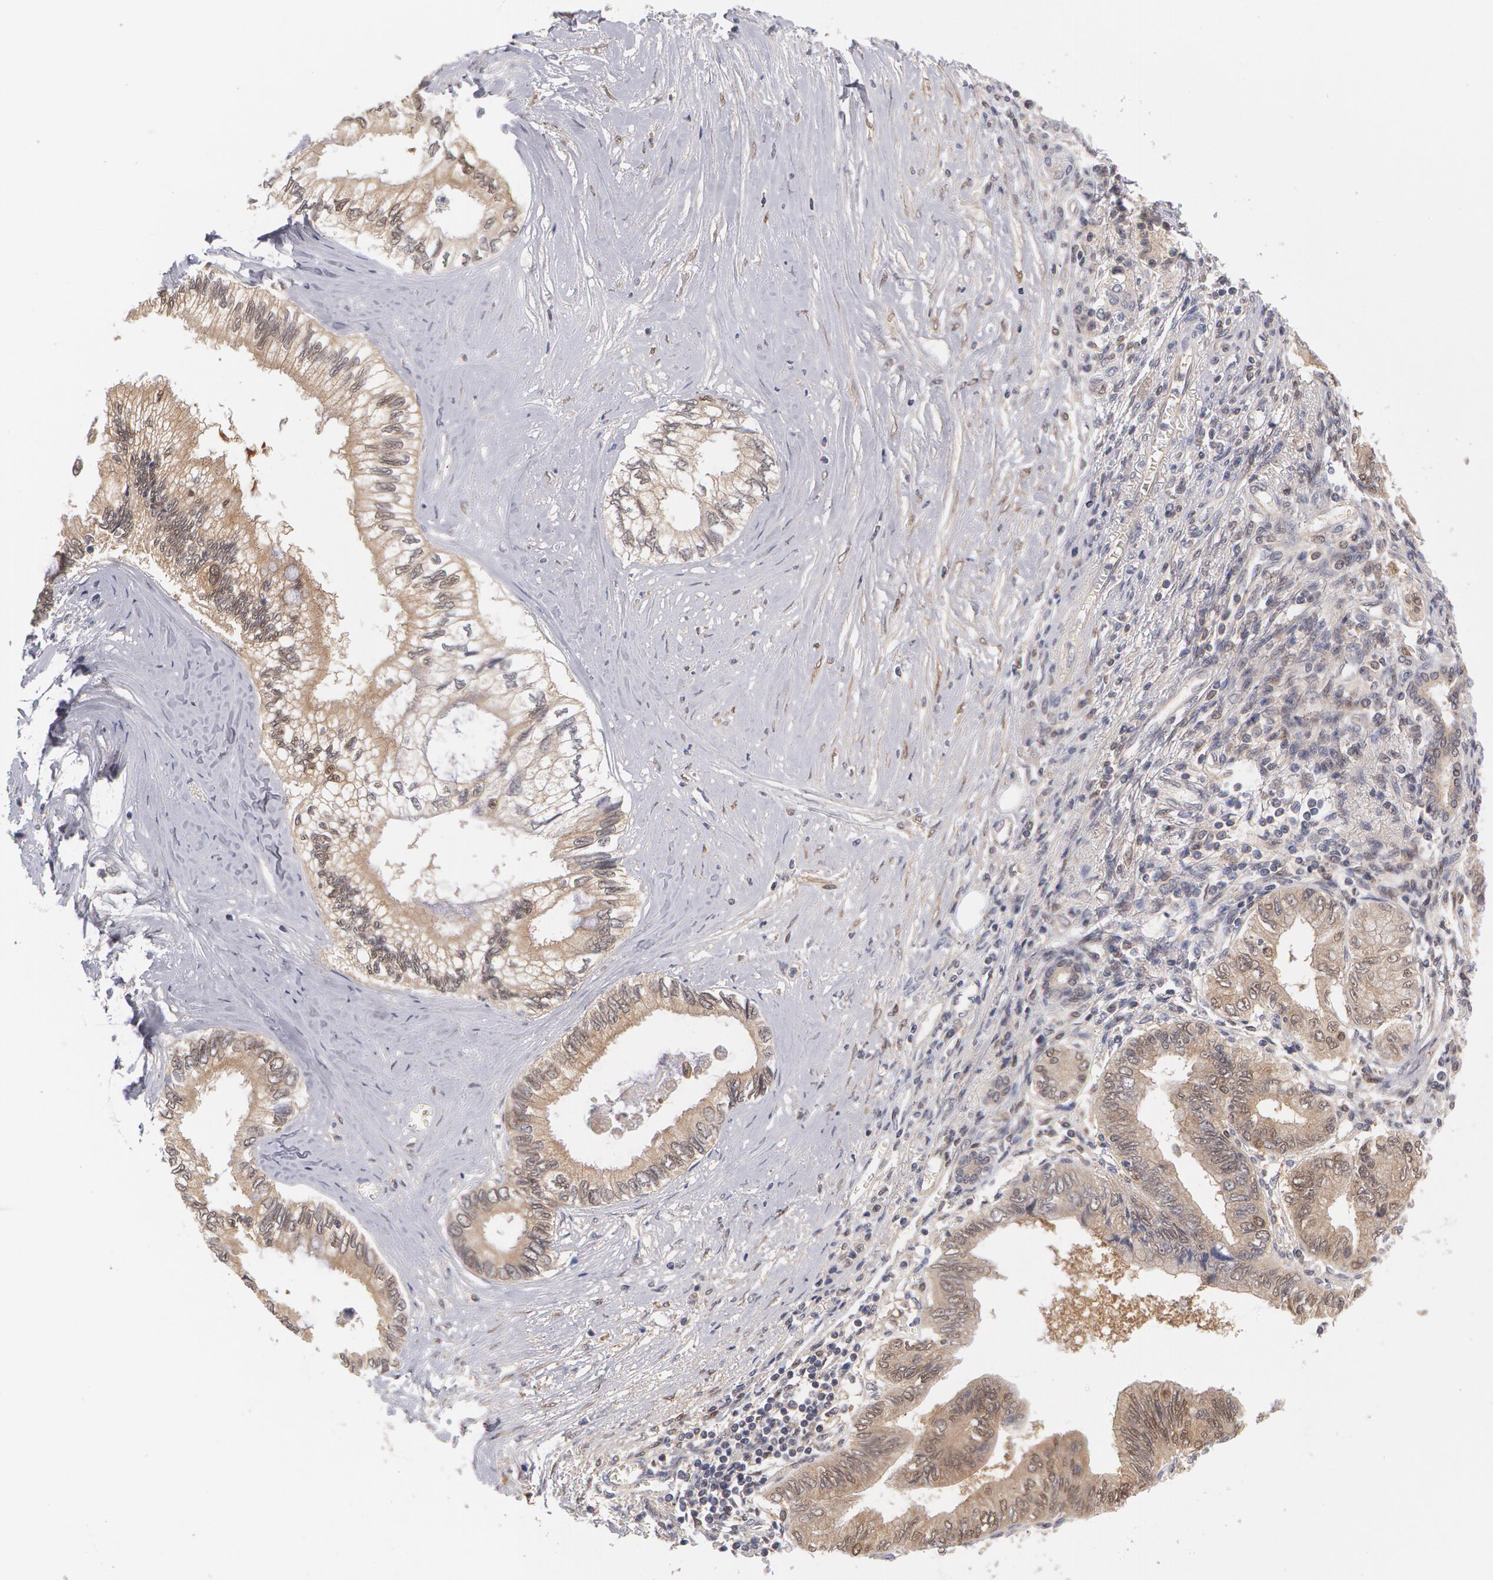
{"staining": {"intensity": "weak", "quantity": "<25%", "location": "cytoplasmic/membranous"}, "tissue": "pancreatic cancer", "cell_type": "Tumor cells", "image_type": "cancer", "snomed": [{"axis": "morphology", "description": "Adenocarcinoma, NOS"}, {"axis": "topography", "description": "Pancreas"}], "caption": "The histopathology image shows no significant staining in tumor cells of pancreatic adenocarcinoma.", "gene": "TXNRD1", "patient": {"sex": "female", "age": 66}}